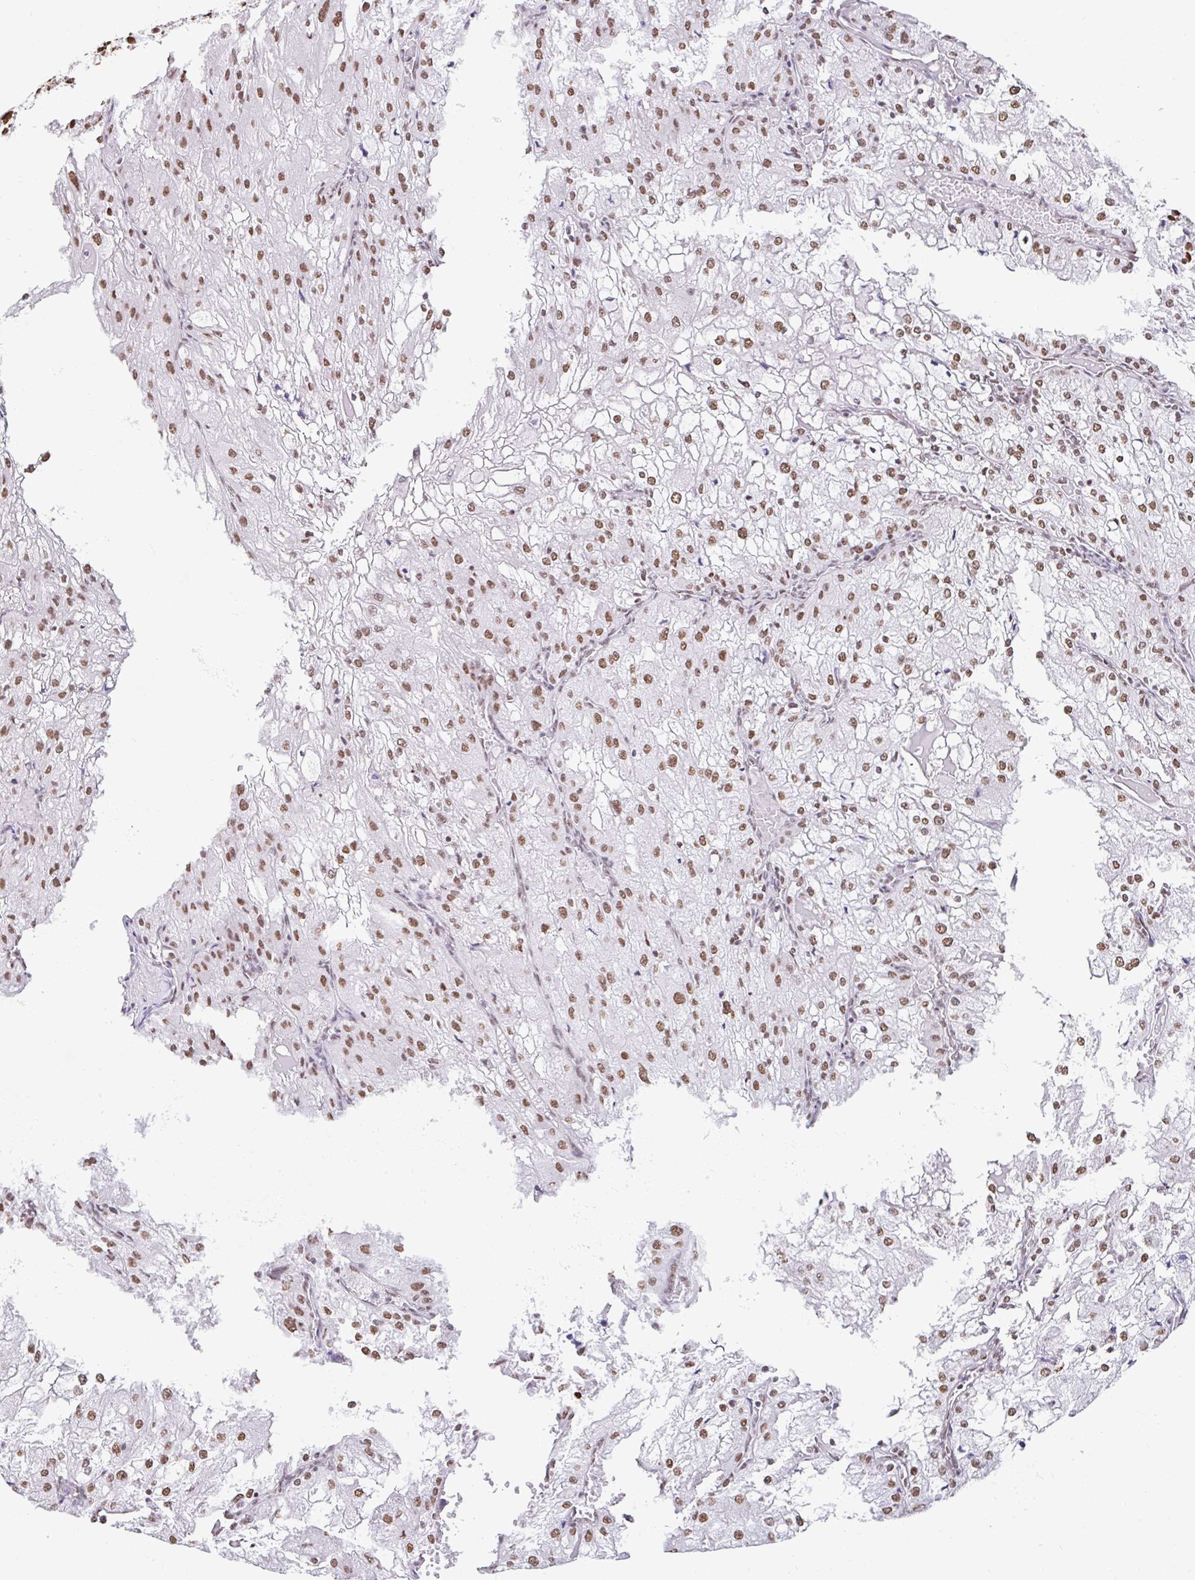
{"staining": {"intensity": "moderate", "quantity": ">75%", "location": "nuclear"}, "tissue": "renal cancer", "cell_type": "Tumor cells", "image_type": "cancer", "snomed": [{"axis": "morphology", "description": "Adenocarcinoma, NOS"}, {"axis": "topography", "description": "Kidney"}], "caption": "Renal adenocarcinoma stained with immunohistochemistry displays moderate nuclear staining in about >75% of tumor cells. Nuclei are stained in blue.", "gene": "KHDRBS1", "patient": {"sex": "female", "age": 74}}